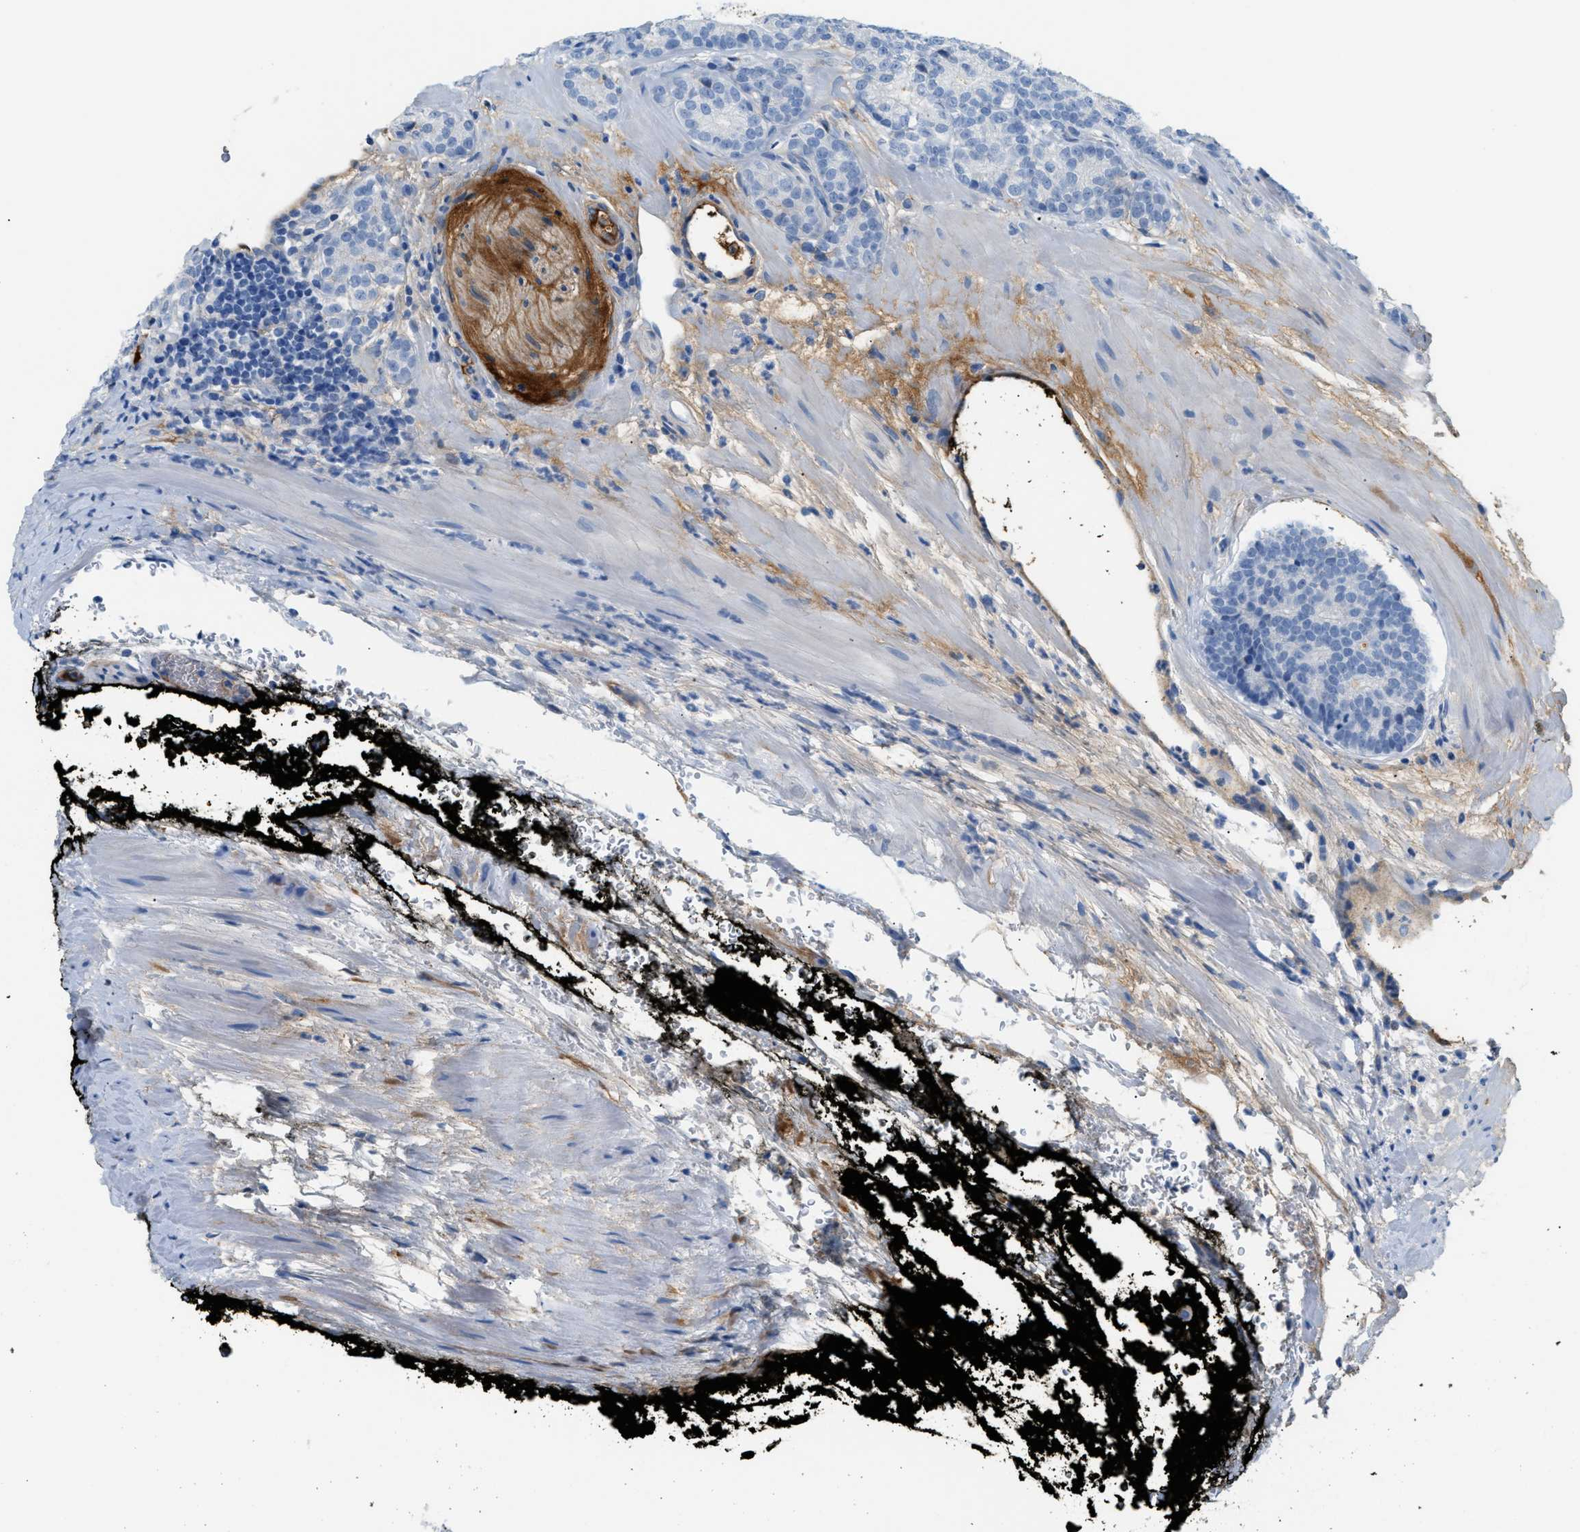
{"staining": {"intensity": "negative", "quantity": "none", "location": "none"}, "tissue": "prostate cancer", "cell_type": "Tumor cells", "image_type": "cancer", "snomed": [{"axis": "morphology", "description": "Adenocarcinoma, High grade"}, {"axis": "topography", "description": "Prostate"}], "caption": "Tumor cells show no significant protein staining in prostate high-grade adenocarcinoma.", "gene": "CFI", "patient": {"sex": "male", "age": 61}}